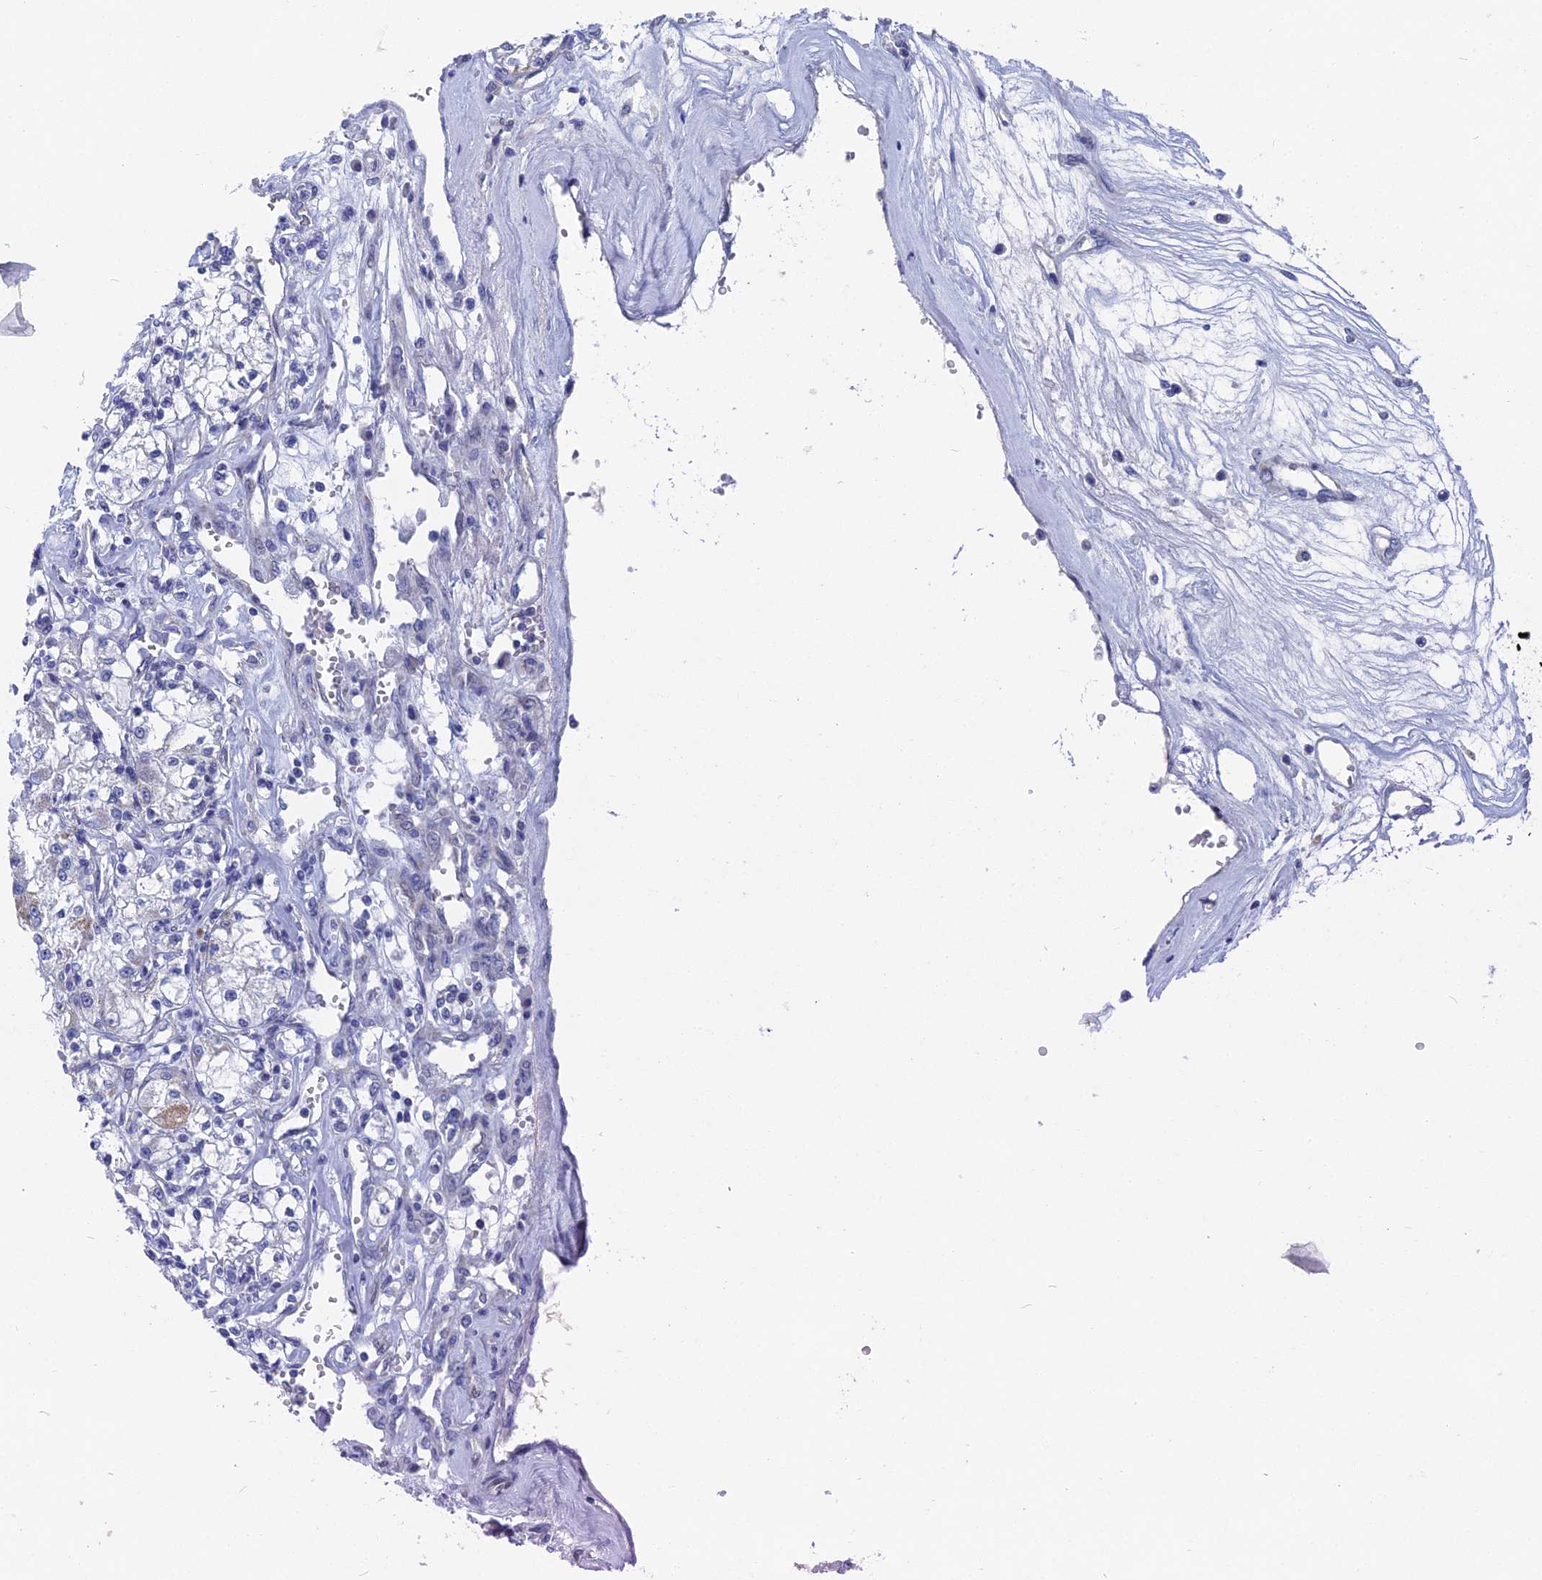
{"staining": {"intensity": "negative", "quantity": "none", "location": "none"}, "tissue": "renal cancer", "cell_type": "Tumor cells", "image_type": "cancer", "snomed": [{"axis": "morphology", "description": "Adenocarcinoma, NOS"}, {"axis": "topography", "description": "Kidney"}], "caption": "DAB (3,3'-diaminobenzidine) immunohistochemical staining of adenocarcinoma (renal) shows no significant staining in tumor cells.", "gene": "HIGD1A", "patient": {"sex": "female", "age": 59}}